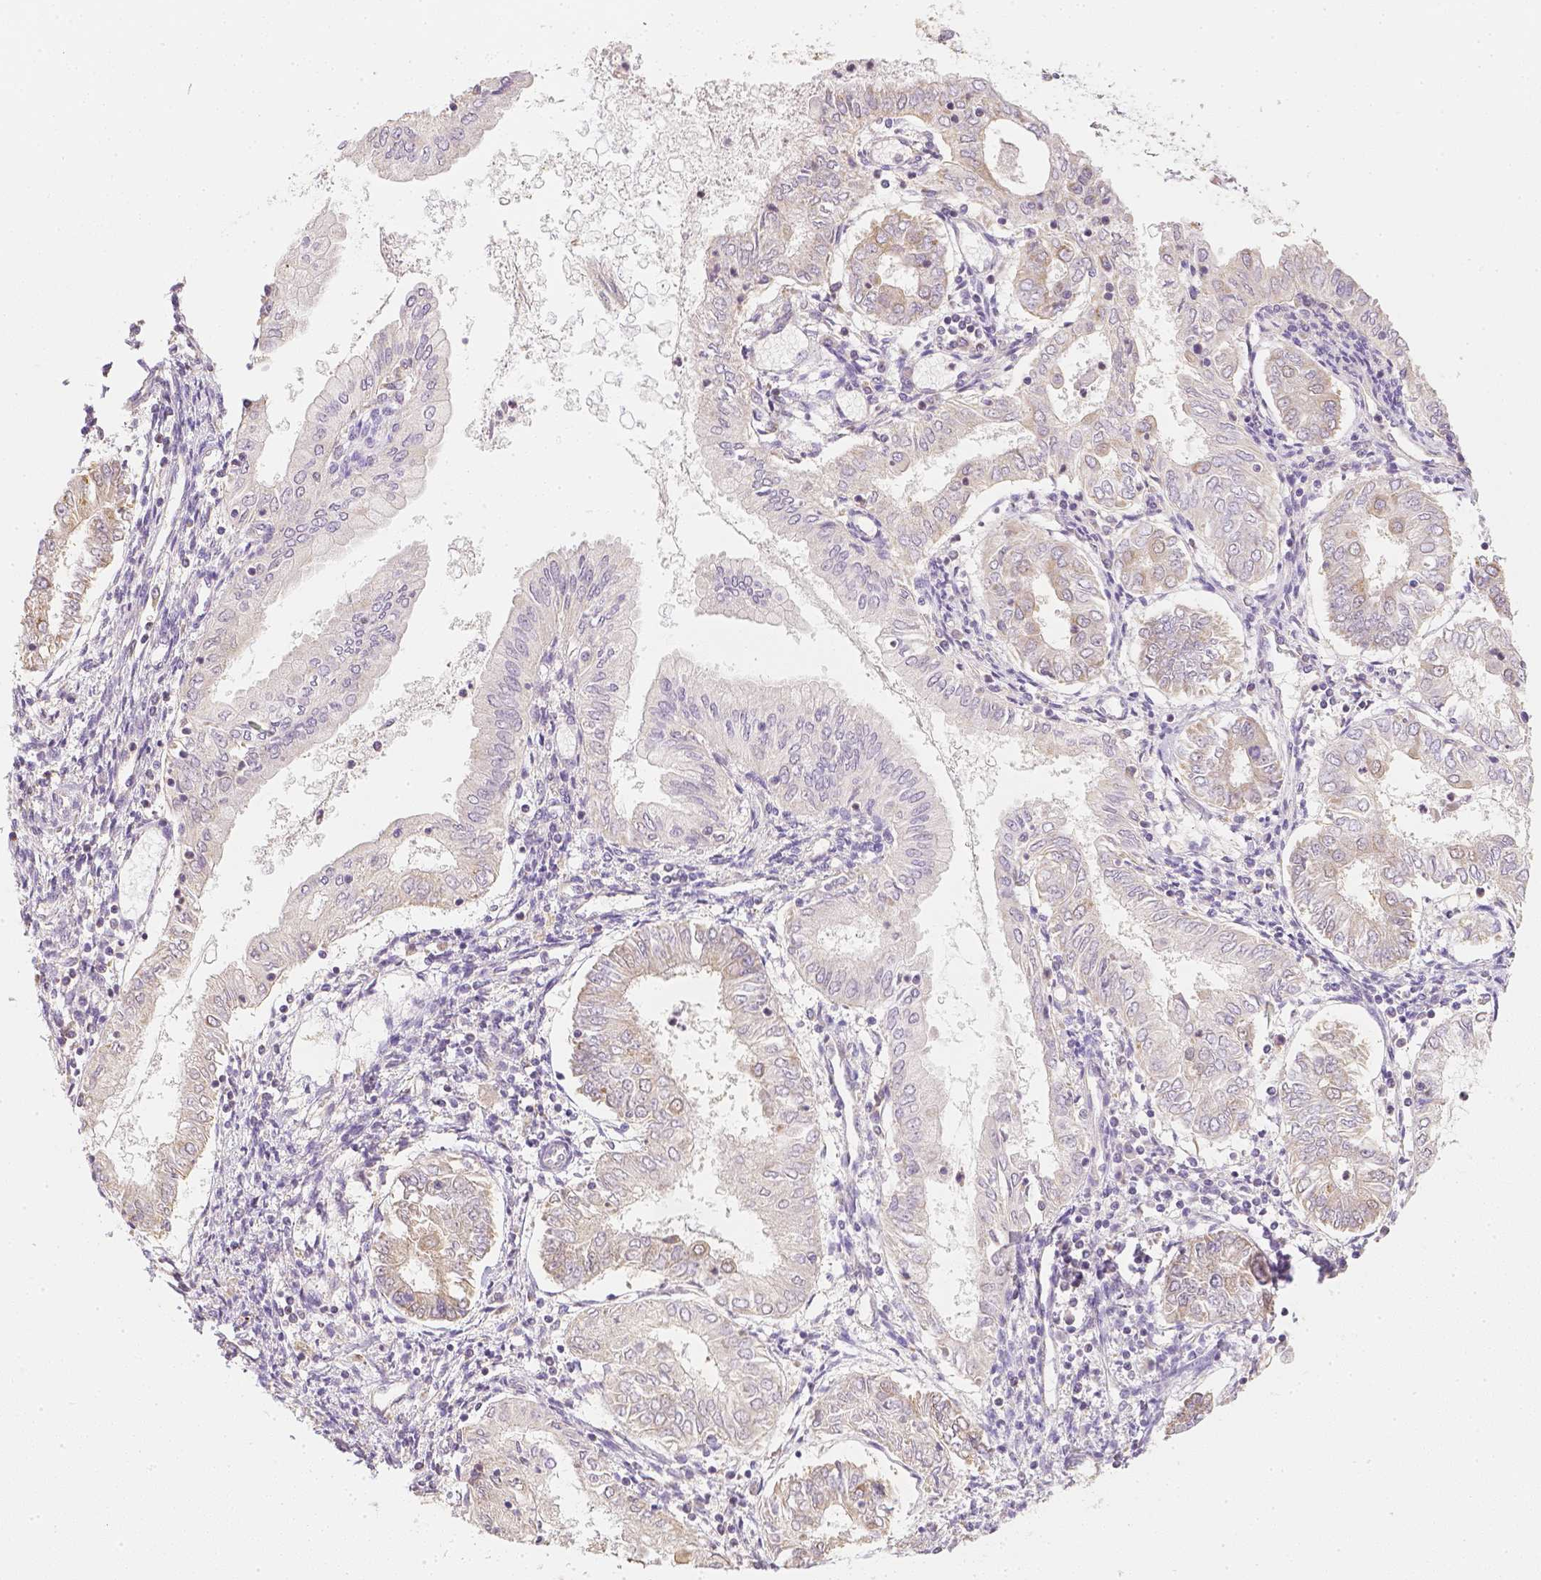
{"staining": {"intensity": "weak", "quantity": "25%-75%", "location": "cytoplasmic/membranous"}, "tissue": "endometrial cancer", "cell_type": "Tumor cells", "image_type": "cancer", "snomed": [{"axis": "morphology", "description": "Adenocarcinoma, NOS"}, {"axis": "topography", "description": "Endometrium"}], "caption": "The histopathology image demonstrates immunohistochemical staining of endometrial cancer (adenocarcinoma). There is weak cytoplasmic/membranous expression is identified in about 25%-75% of tumor cells.", "gene": "NVL", "patient": {"sex": "female", "age": 68}}